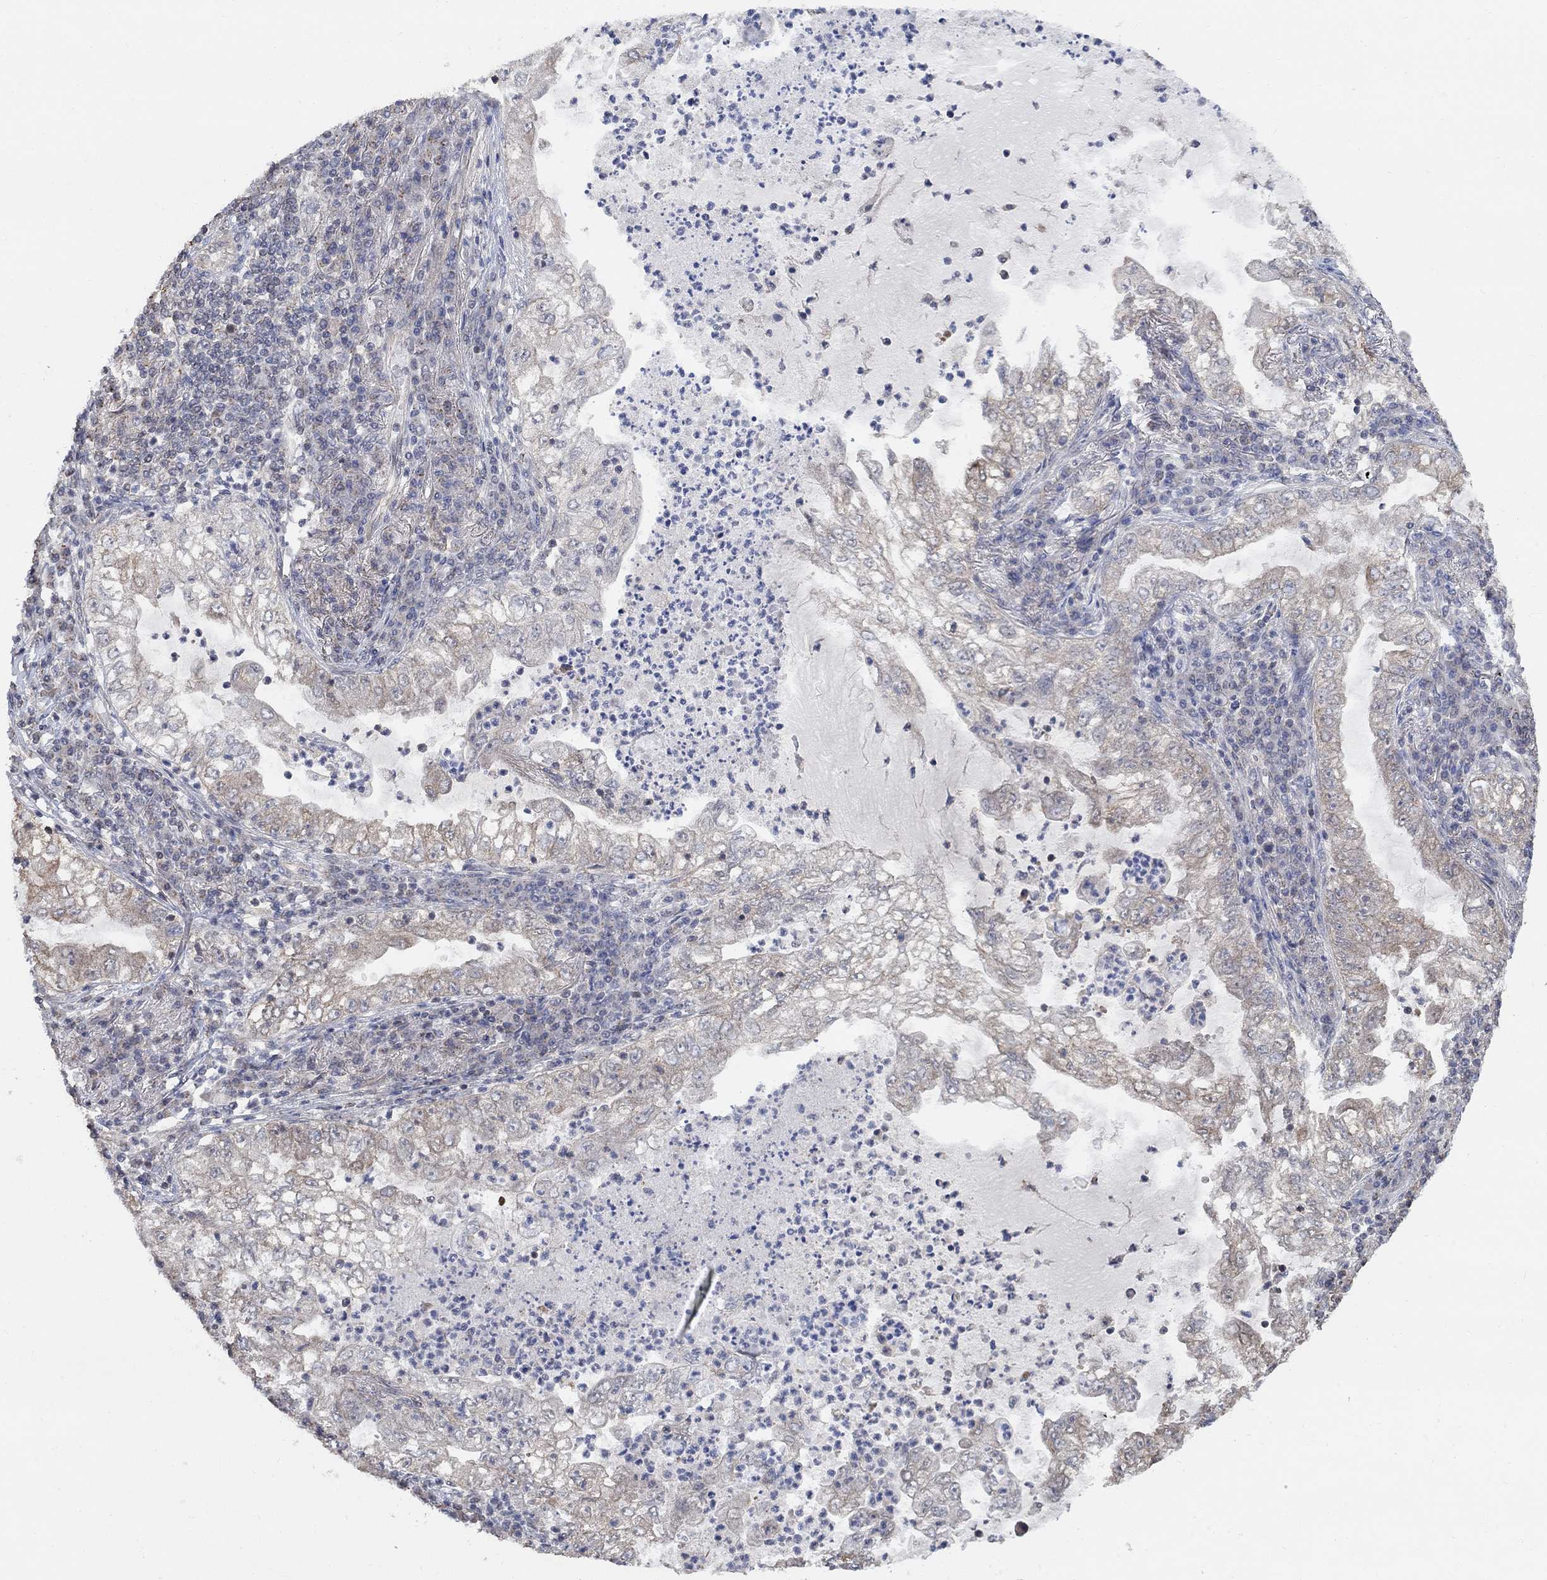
{"staining": {"intensity": "negative", "quantity": "none", "location": "none"}, "tissue": "lung cancer", "cell_type": "Tumor cells", "image_type": "cancer", "snomed": [{"axis": "morphology", "description": "Adenocarcinoma, NOS"}, {"axis": "topography", "description": "Lung"}], "caption": "There is no significant expression in tumor cells of lung cancer (adenocarcinoma). (DAB immunohistochemistry (IHC) with hematoxylin counter stain).", "gene": "UNC5B", "patient": {"sex": "female", "age": 73}}